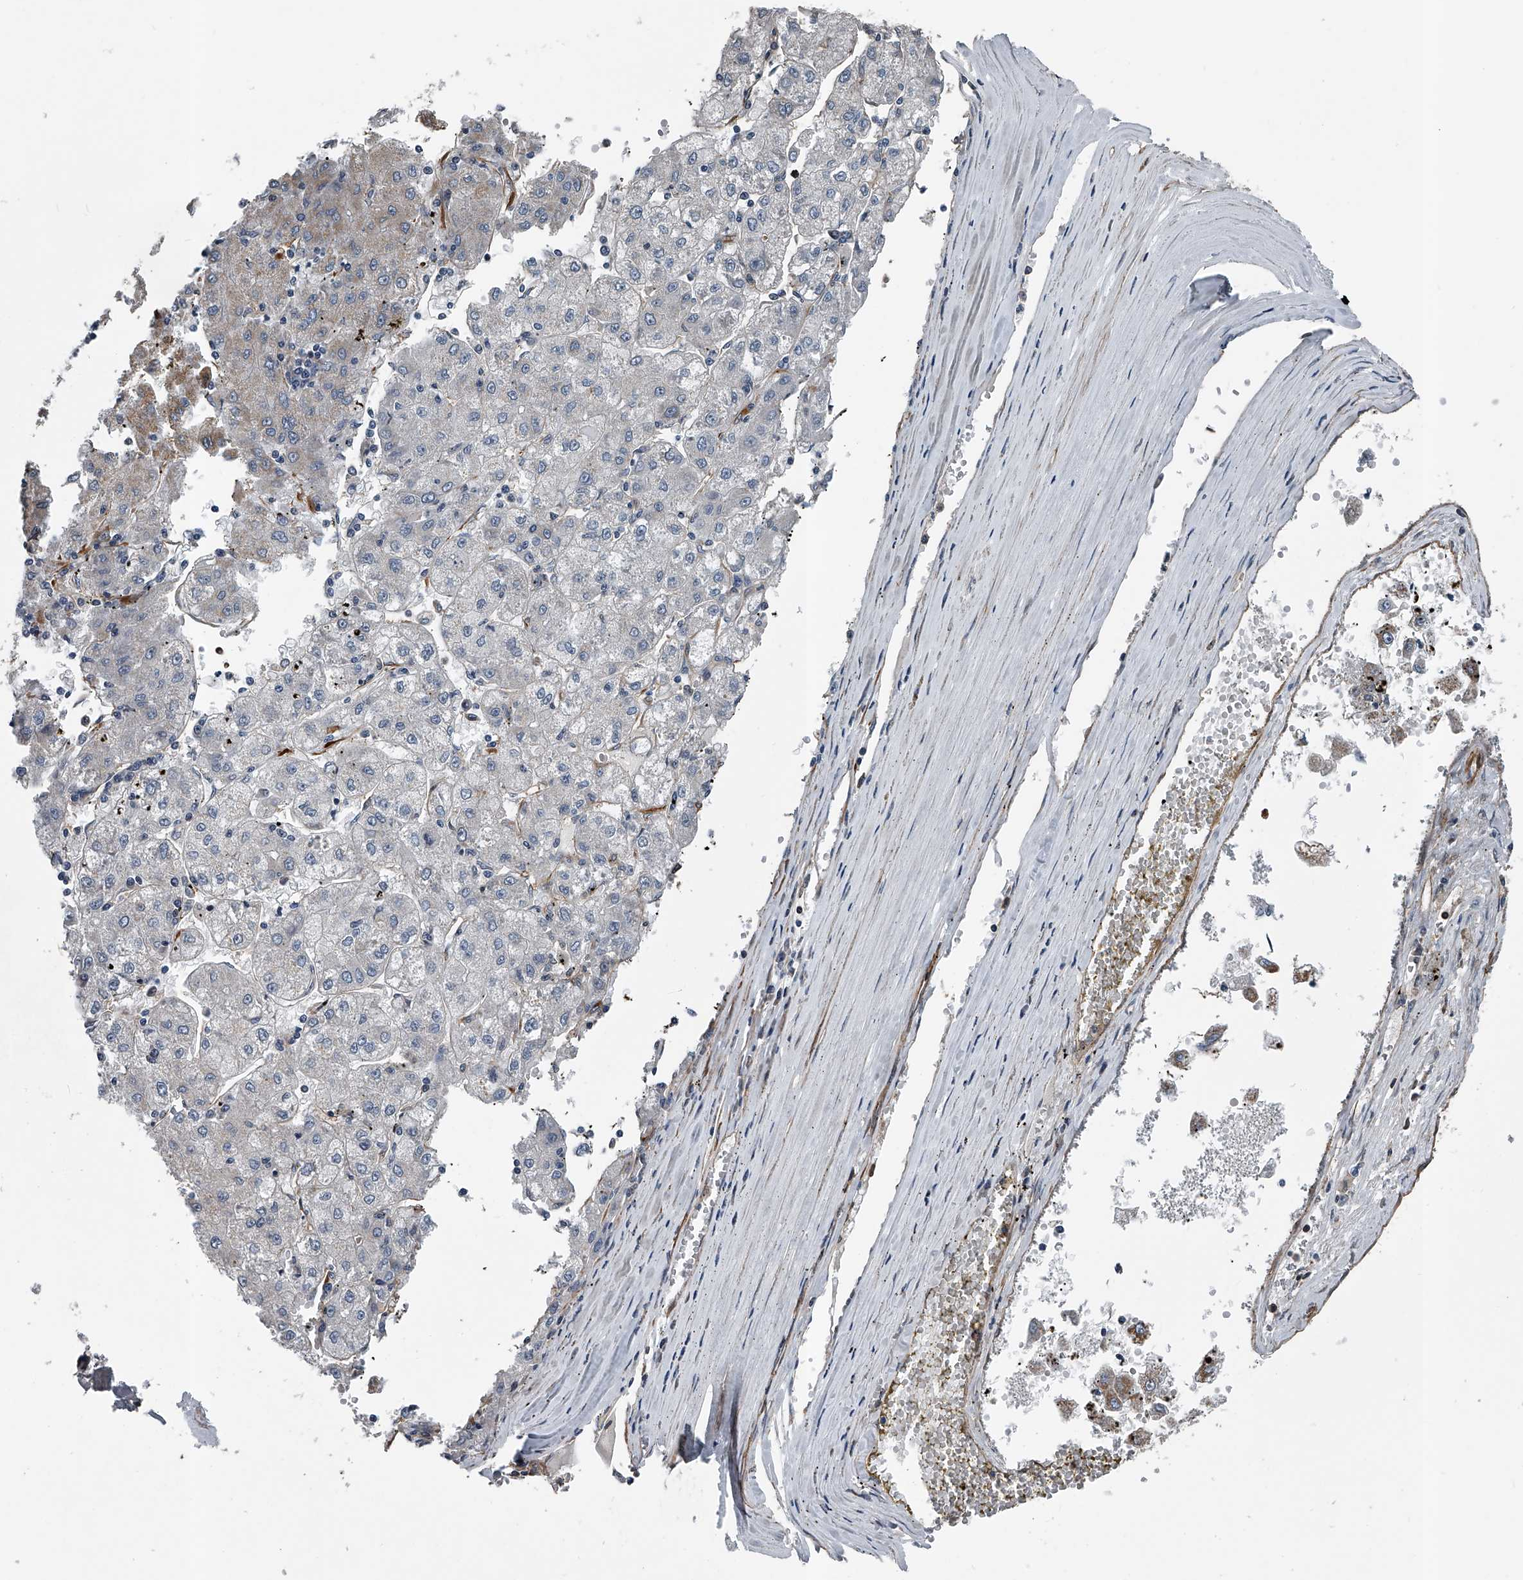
{"staining": {"intensity": "weak", "quantity": "25%-75%", "location": "cytoplasmic/membranous"}, "tissue": "liver cancer", "cell_type": "Tumor cells", "image_type": "cancer", "snomed": [{"axis": "morphology", "description": "Carcinoma, Hepatocellular, NOS"}, {"axis": "topography", "description": "Liver"}], "caption": "An immunohistochemistry micrograph of neoplastic tissue is shown. Protein staining in brown shows weak cytoplasmic/membranous positivity in hepatocellular carcinoma (liver) within tumor cells.", "gene": "LDLRAD2", "patient": {"sex": "male", "age": 72}}